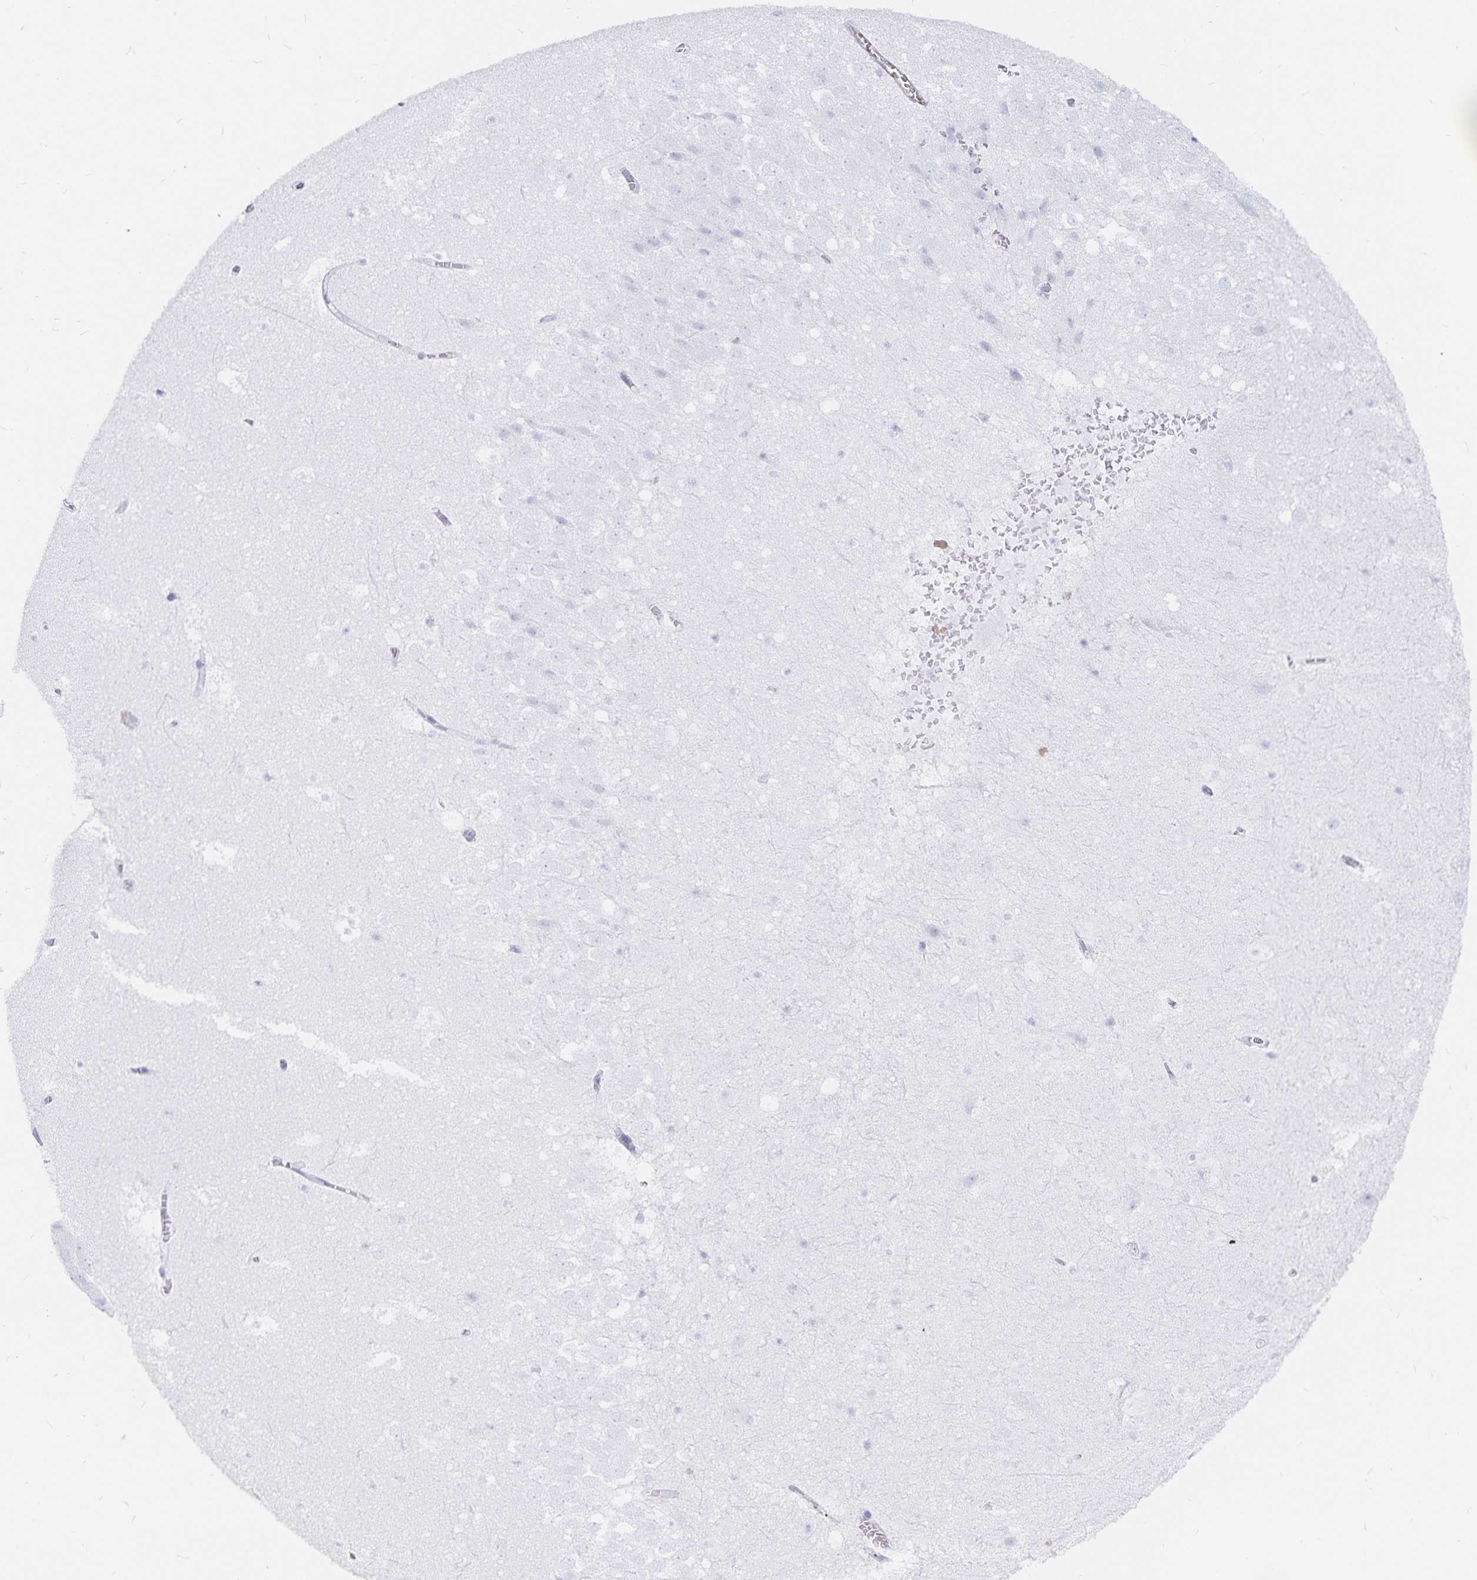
{"staining": {"intensity": "negative", "quantity": "none", "location": "none"}, "tissue": "hippocampus", "cell_type": "Glial cells", "image_type": "normal", "snomed": [{"axis": "morphology", "description": "Normal tissue, NOS"}, {"axis": "topography", "description": "Hippocampus"}], "caption": "A photomicrograph of hippocampus stained for a protein shows no brown staining in glial cells.", "gene": "INSL5", "patient": {"sex": "female", "age": 42}}